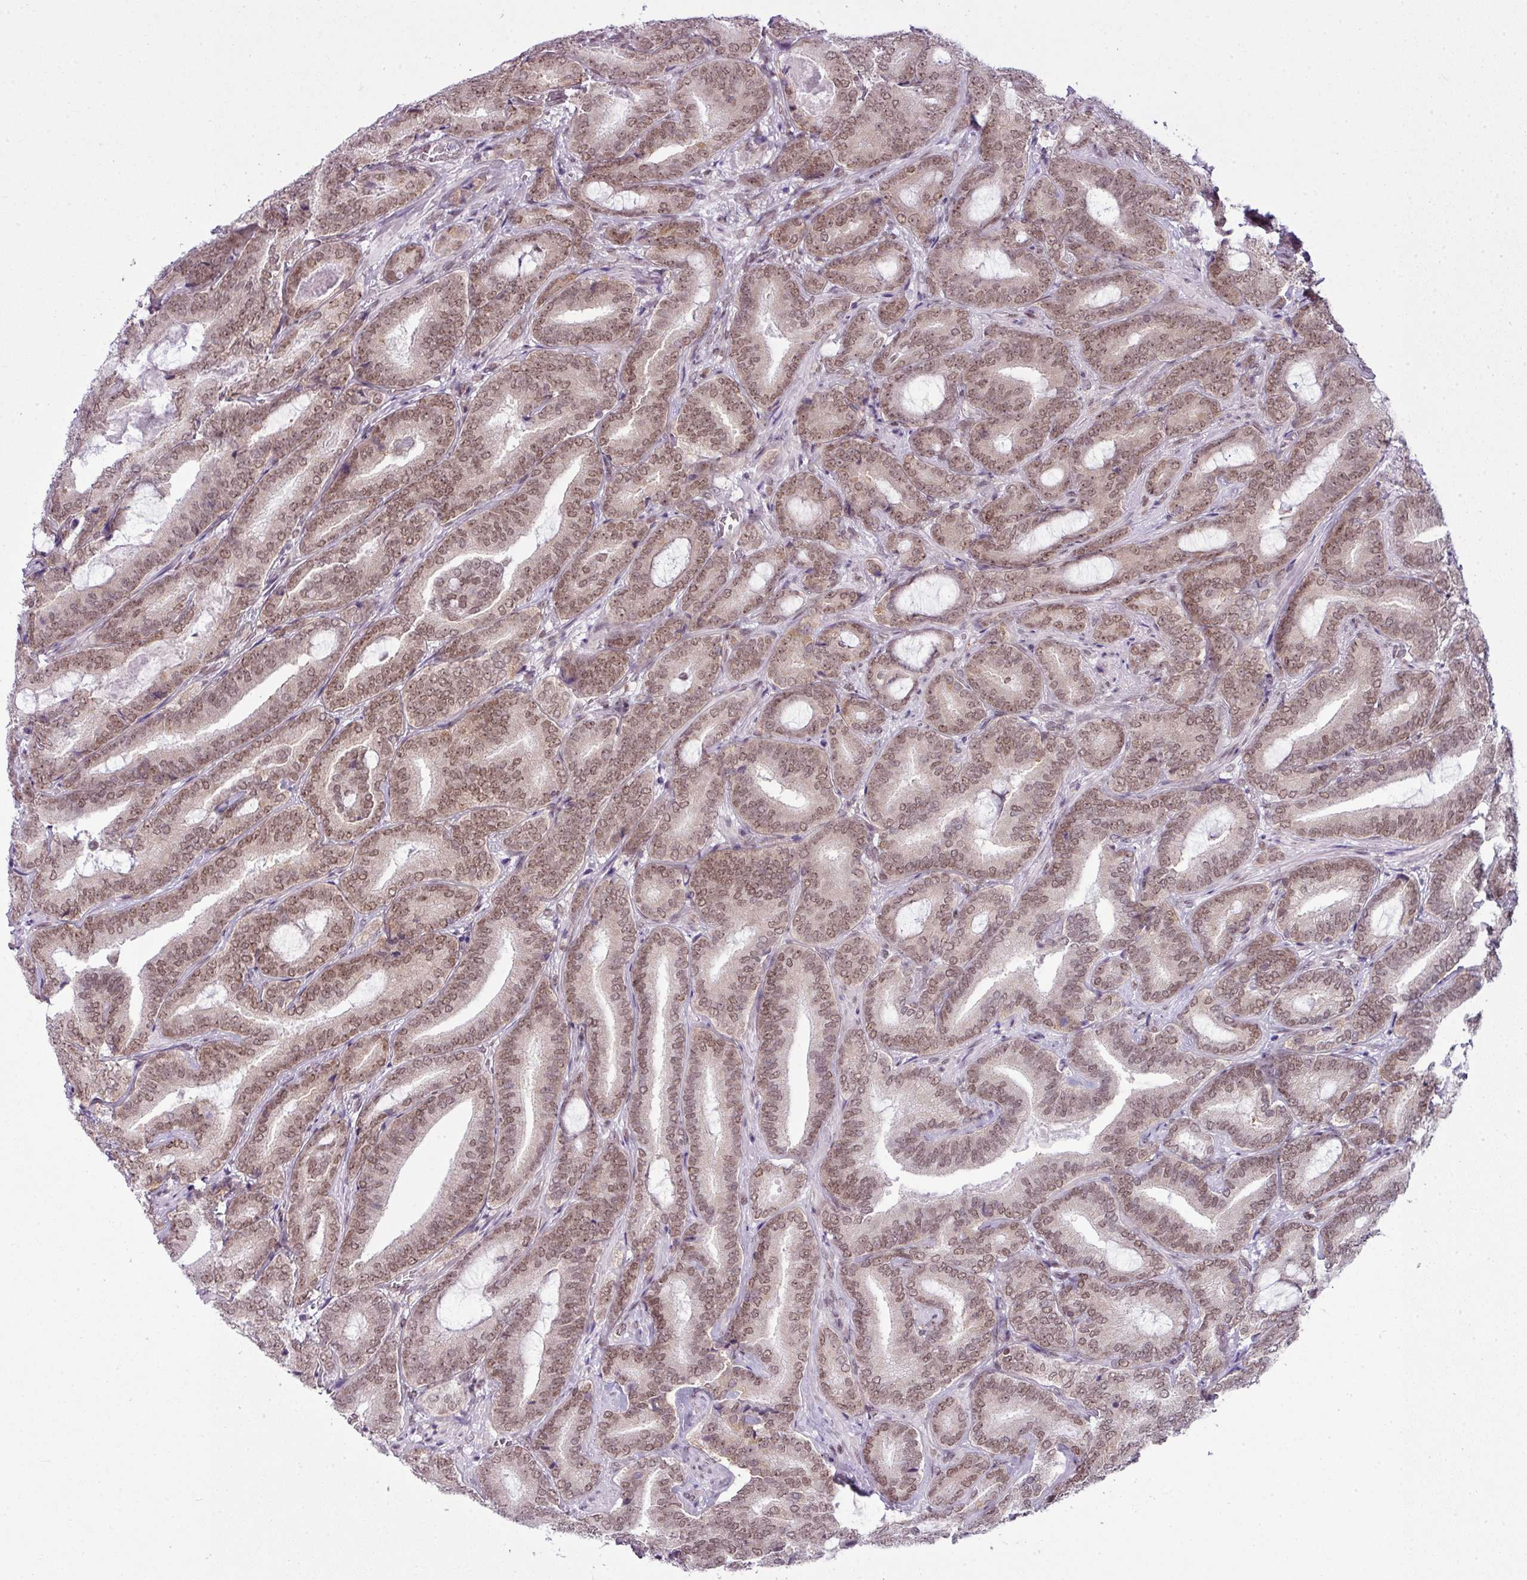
{"staining": {"intensity": "moderate", "quantity": ">75%", "location": "nuclear"}, "tissue": "prostate cancer", "cell_type": "Tumor cells", "image_type": "cancer", "snomed": [{"axis": "morphology", "description": "Adenocarcinoma, Low grade"}, {"axis": "topography", "description": "Prostate and seminal vesicle, NOS"}], "caption": "Tumor cells display moderate nuclear expression in about >75% of cells in prostate low-grade adenocarcinoma.", "gene": "ARL6IP4", "patient": {"sex": "male", "age": 61}}